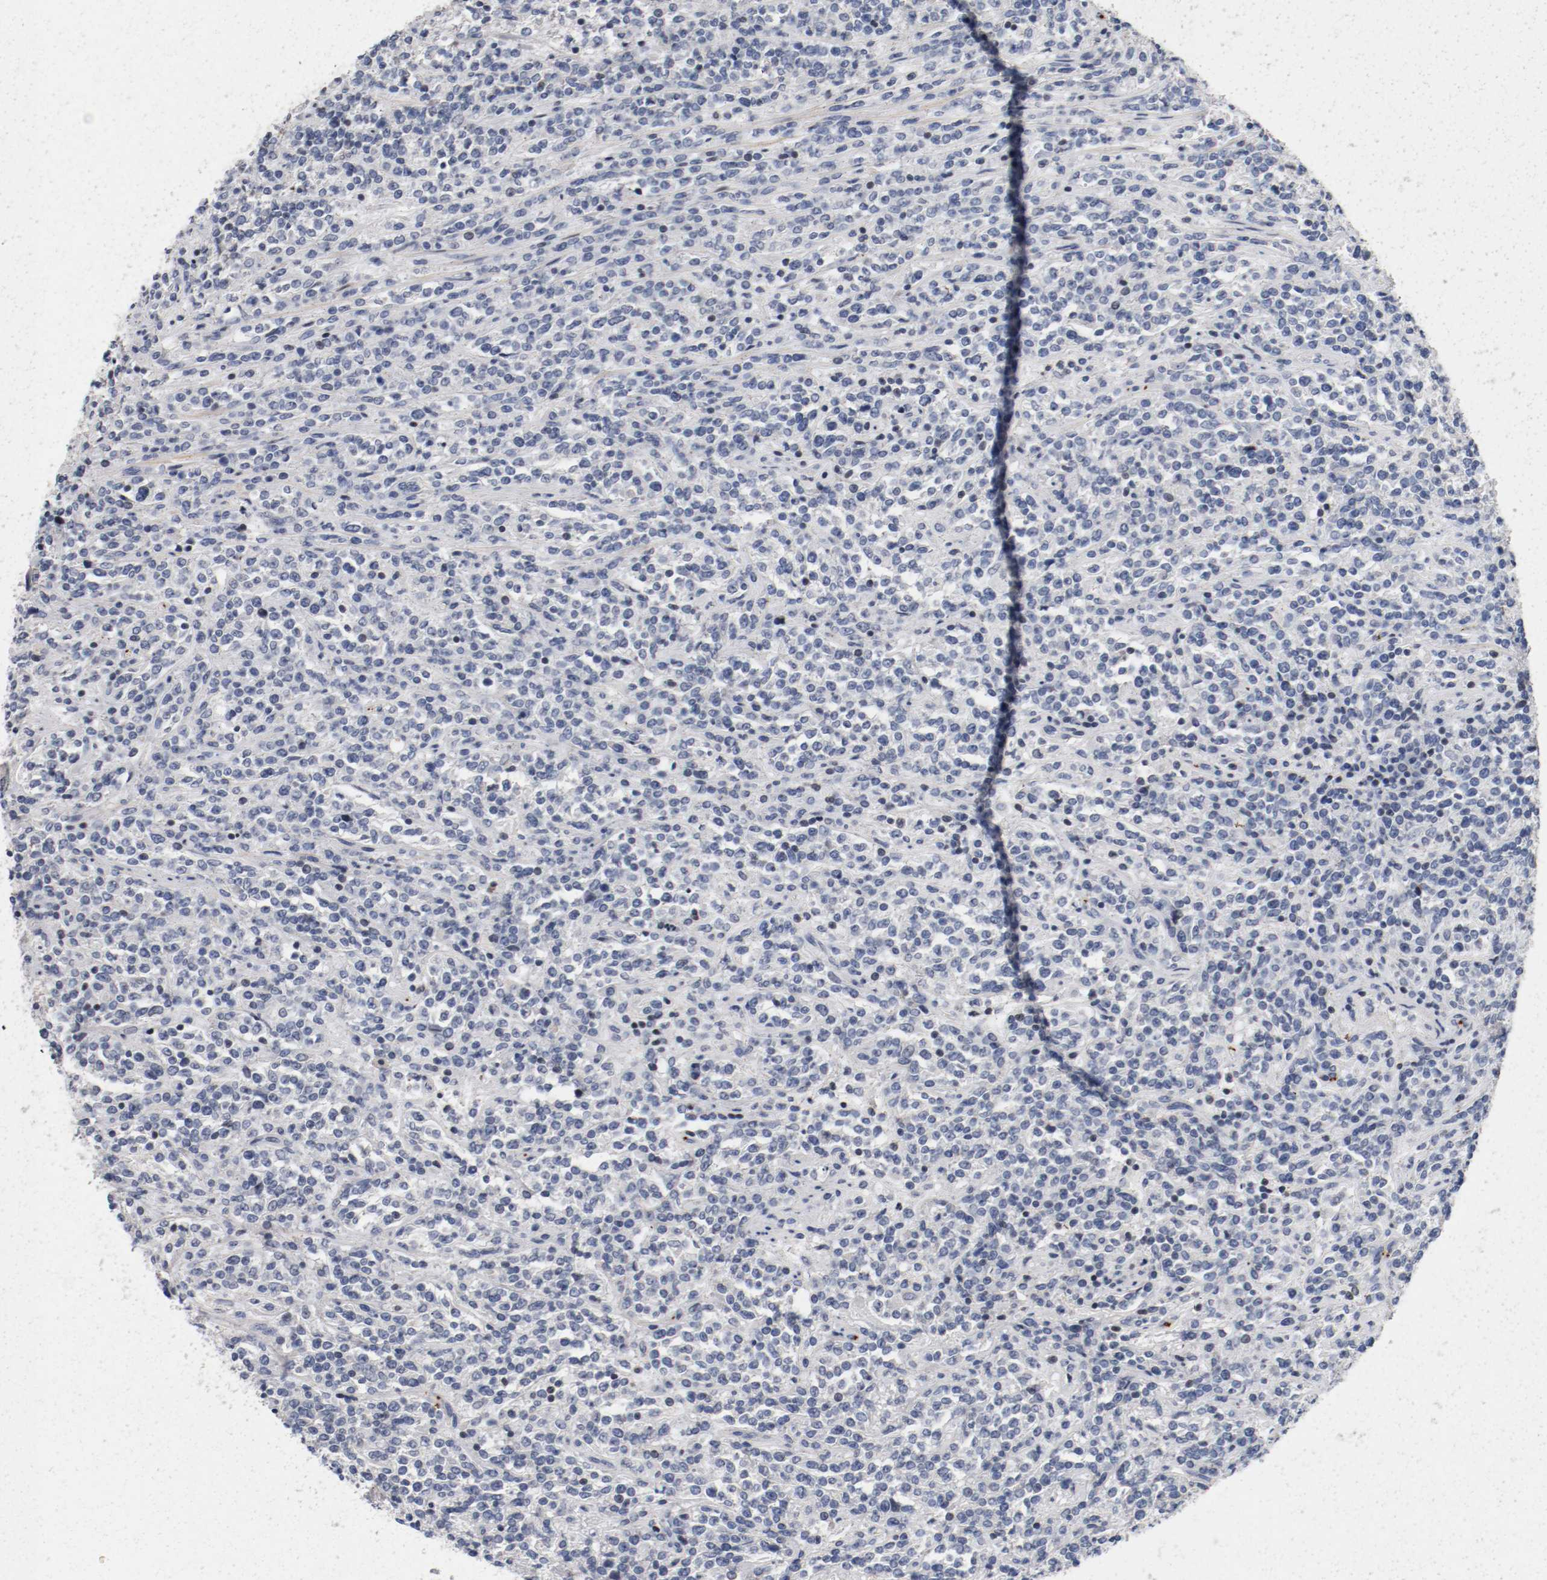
{"staining": {"intensity": "negative", "quantity": "none", "location": "none"}, "tissue": "lymphoma", "cell_type": "Tumor cells", "image_type": "cancer", "snomed": [{"axis": "morphology", "description": "Malignant lymphoma, non-Hodgkin's type, High grade"}, {"axis": "topography", "description": "Soft tissue"}], "caption": "This is a image of immunohistochemistry (IHC) staining of high-grade malignant lymphoma, non-Hodgkin's type, which shows no staining in tumor cells.", "gene": "PIM1", "patient": {"sex": "male", "age": 18}}